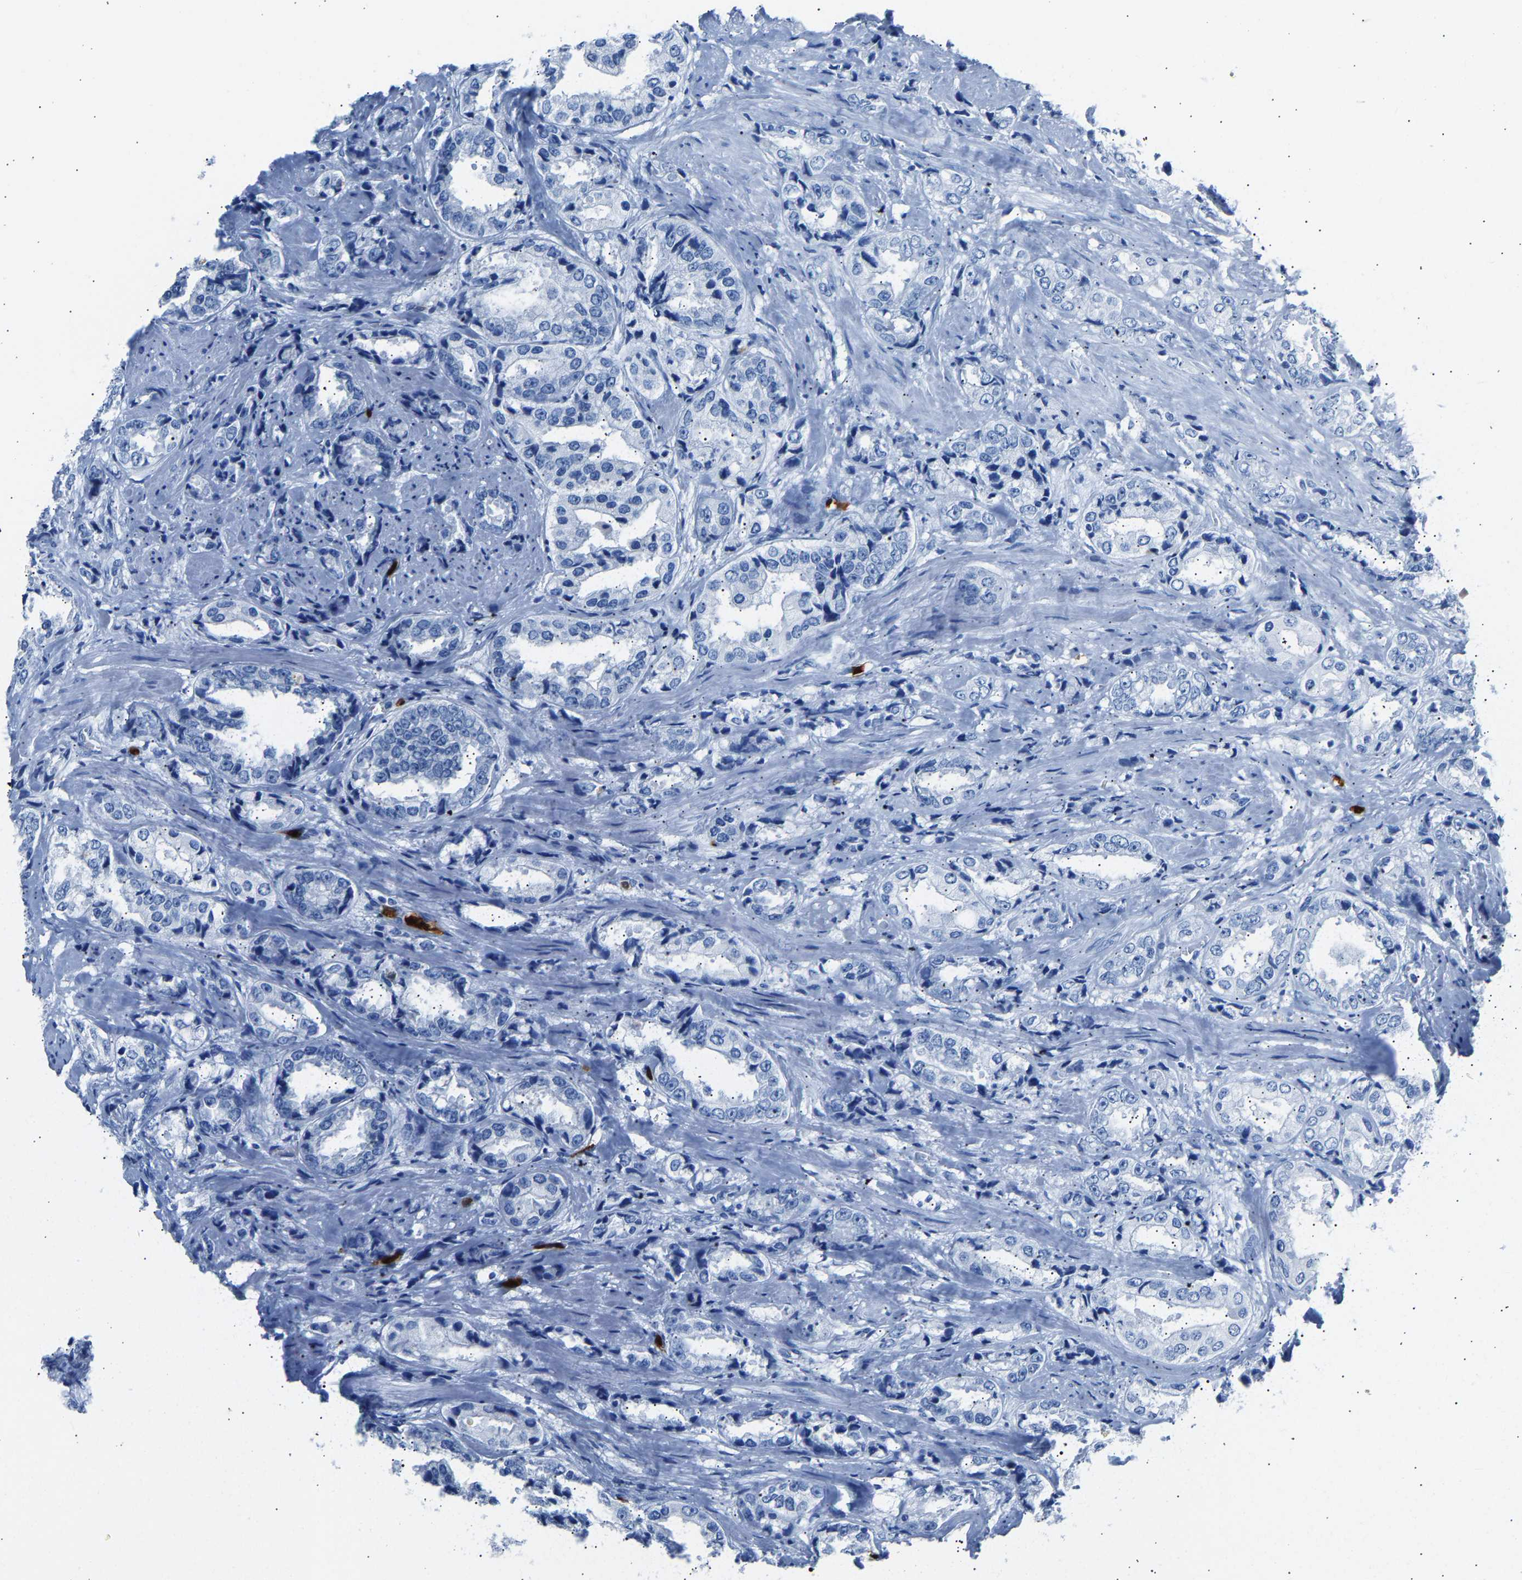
{"staining": {"intensity": "negative", "quantity": "none", "location": "none"}, "tissue": "prostate cancer", "cell_type": "Tumor cells", "image_type": "cancer", "snomed": [{"axis": "morphology", "description": "Adenocarcinoma, High grade"}, {"axis": "topography", "description": "Prostate"}], "caption": "Prostate adenocarcinoma (high-grade) was stained to show a protein in brown. There is no significant staining in tumor cells.", "gene": "S100P", "patient": {"sex": "male", "age": 61}}